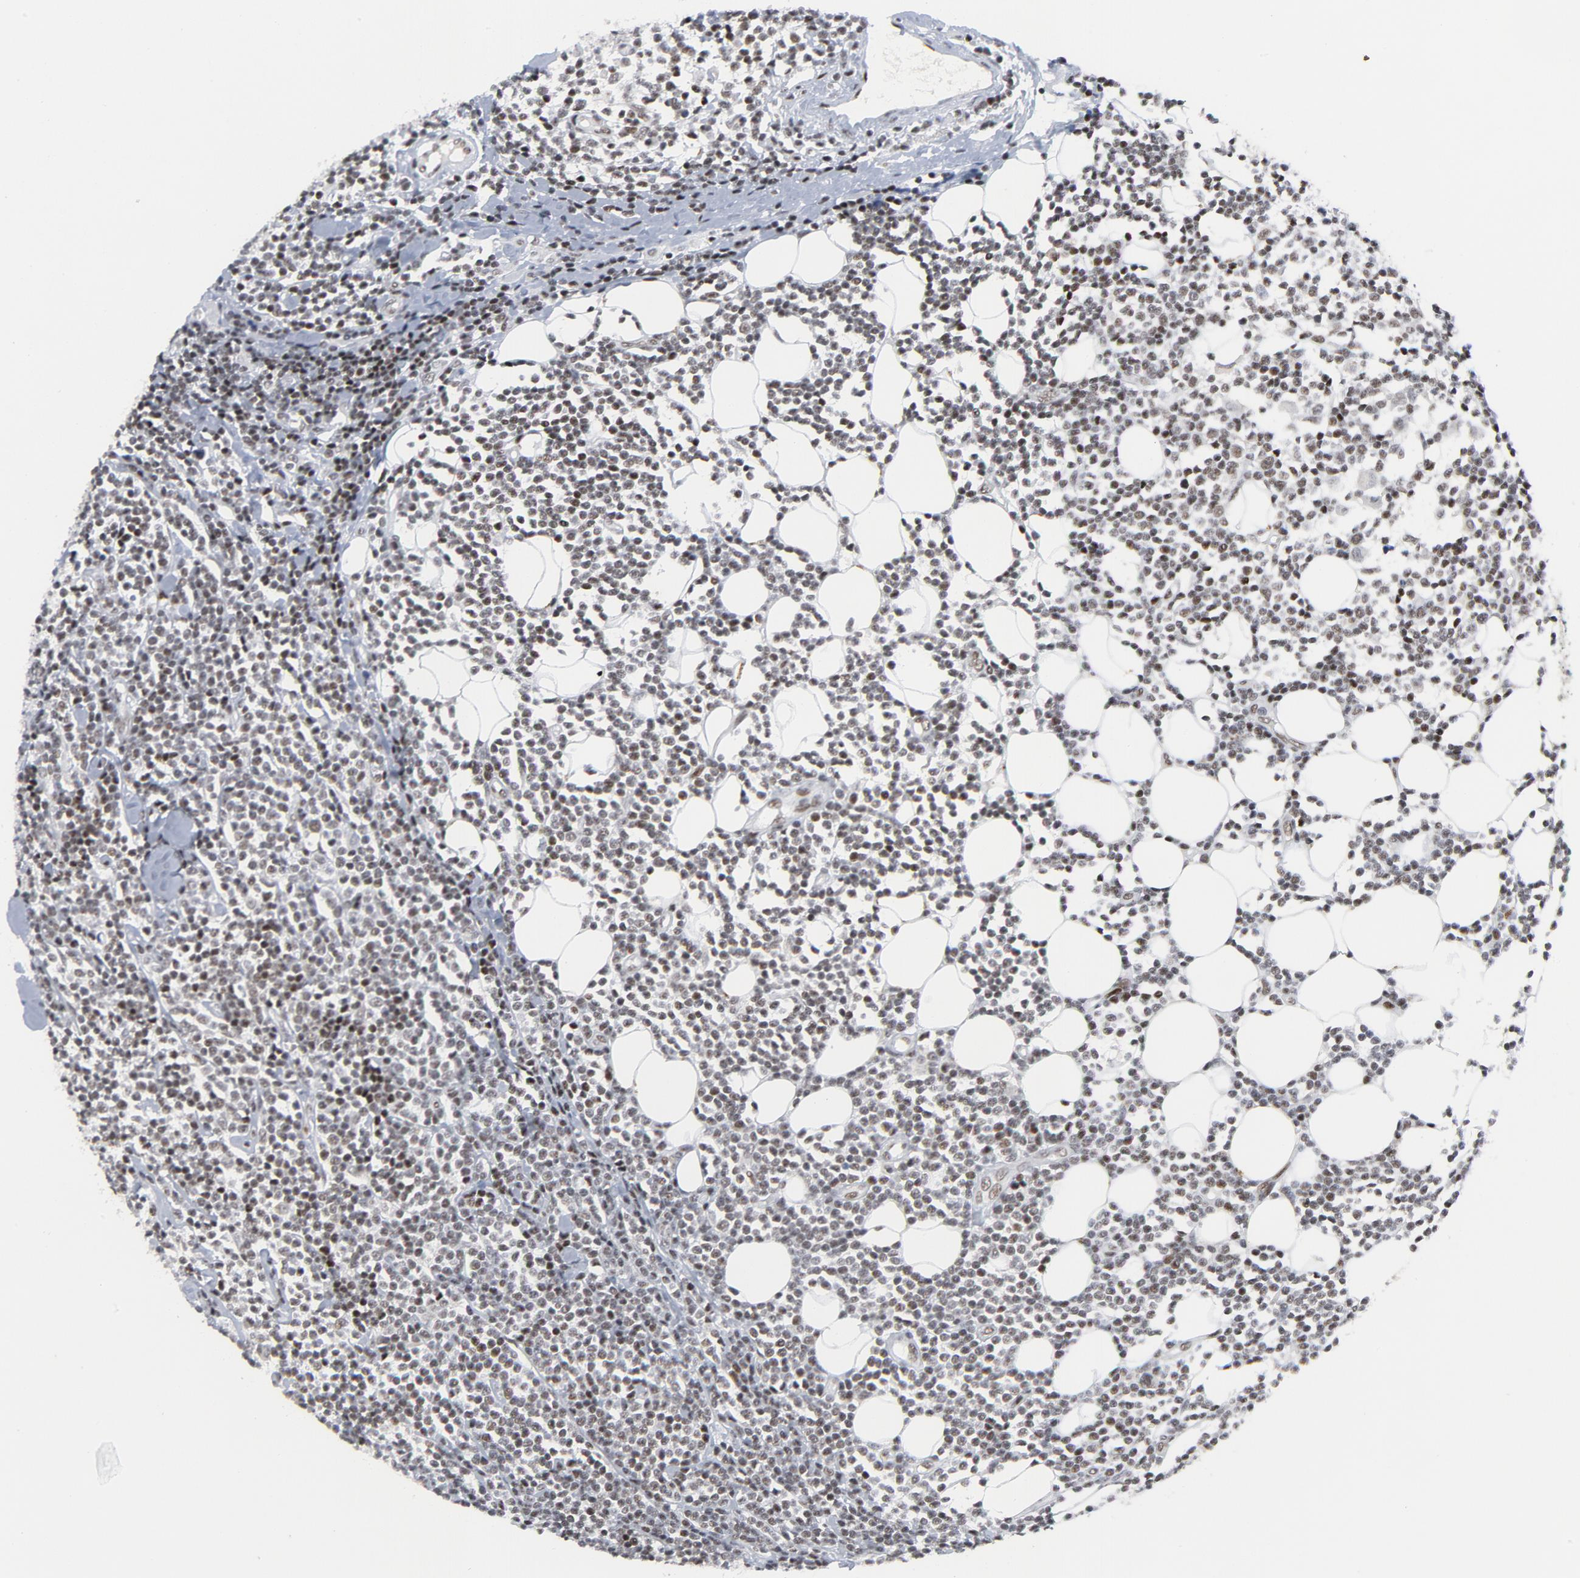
{"staining": {"intensity": "weak", "quantity": ">75%", "location": "nuclear"}, "tissue": "lymphoma", "cell_type": "Tumor cells", "image_type": "cancer", "snomed": [{"axis": "morphology", "description": "Malignant lymphoma, non-Hodgkin's type, Low grade"}, {"axis": "topography", "description": "Soft tissue"}], "caption": "A brown stain highlights weak nuclear expression of a protein in human low-grade malignant lymphoma, non-Hodgkin's type tumor cells.", "gene": "GABPA", "patient": {"sex": "male", "age": 92}}